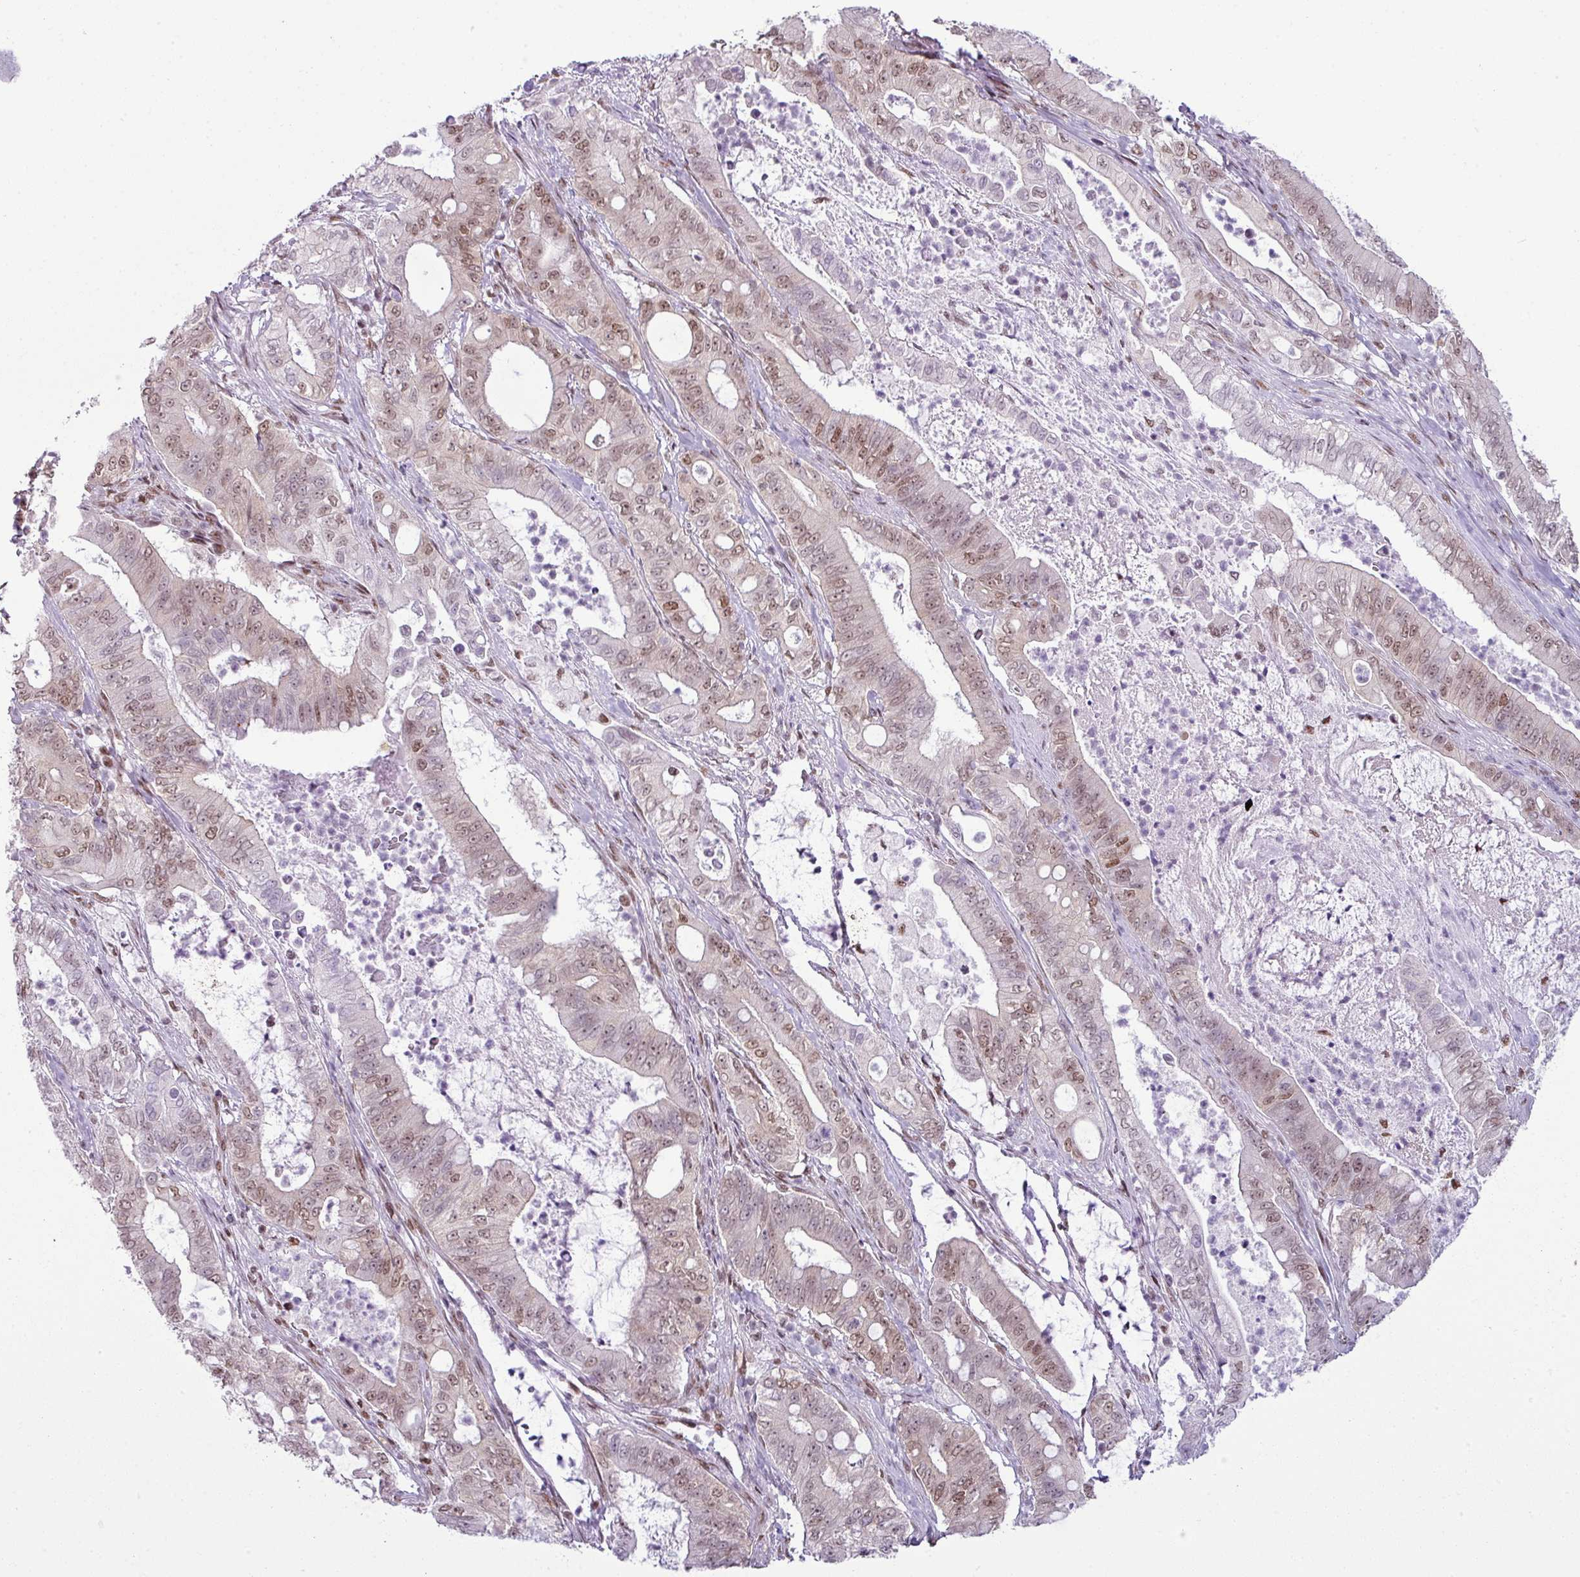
{"staining": {"intensity": "moderate", "quantity": ">75%", "location": "nuclear"}, "tissue": "pancreatic cancer", "cell_type": "Tumor cells", "image_type": "cancer", "snomed": [{"axis": "morphology", "description": "Adenocarcinoma, NOS"}, {"axis": "topography", "description": "Pancreas"}], "caption": "Pancreatic cancer (adenocarcinoma) stained for a protein exhibits moderate nuclear positivity in tumor cells.", "gene": "ARL6IP4", "patient": {"sex": "male", "age": 71}}